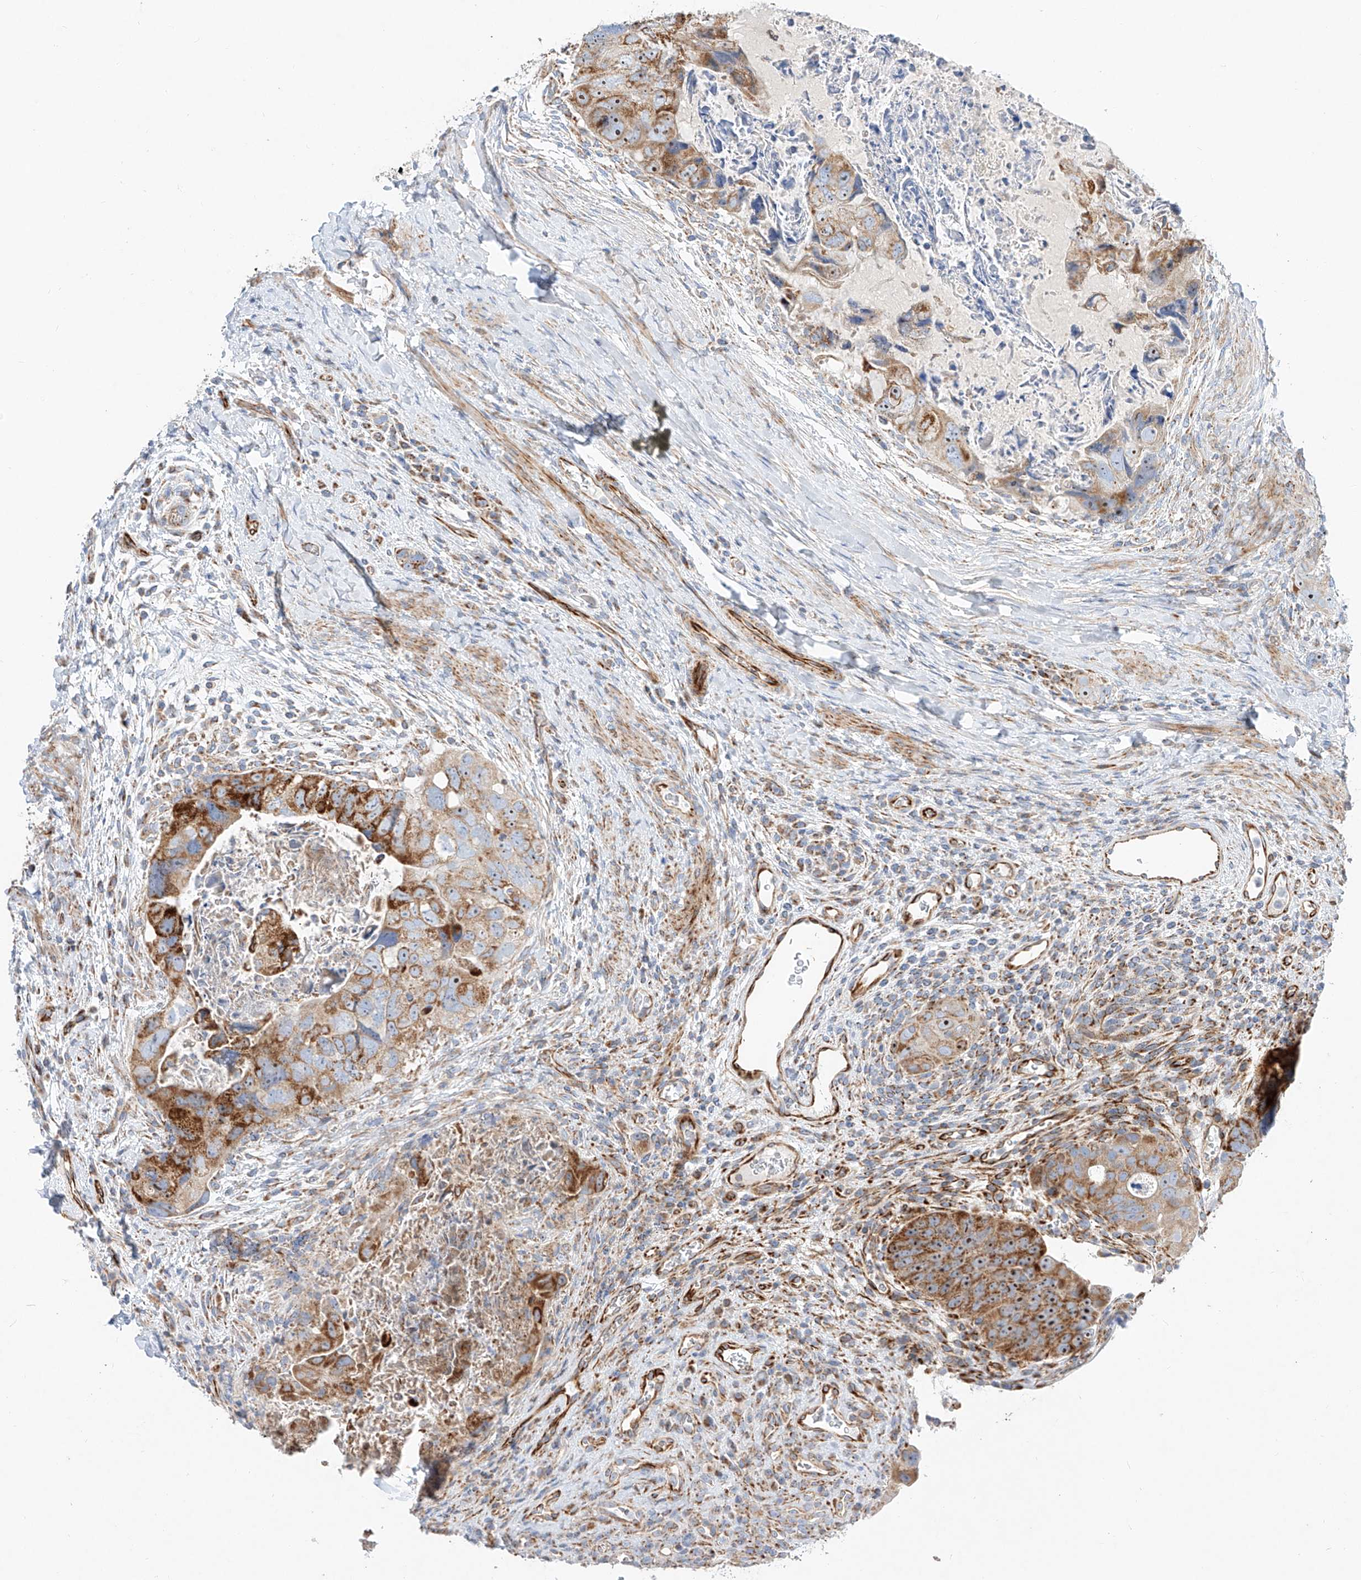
{"staining": {"intensity": "strong", "quantity": "25%-75%", "location": "cytoplasmic/membranous,nuclear"}, "tissue": "colorectal cancer", "cell_type": "Tumor cells", "image_type": "cancer", "snomed": [{"axis": "morphology", "description": "Adenocarcinoma, NOS"}, {"axis": "topography", "description": "Rectum"}], "caption": "Human colorectal cancer stained with a protein marker shows strong staining in tumor cells.", "gene": "CST9", "patient": {"sex": "male", "age": 59}}